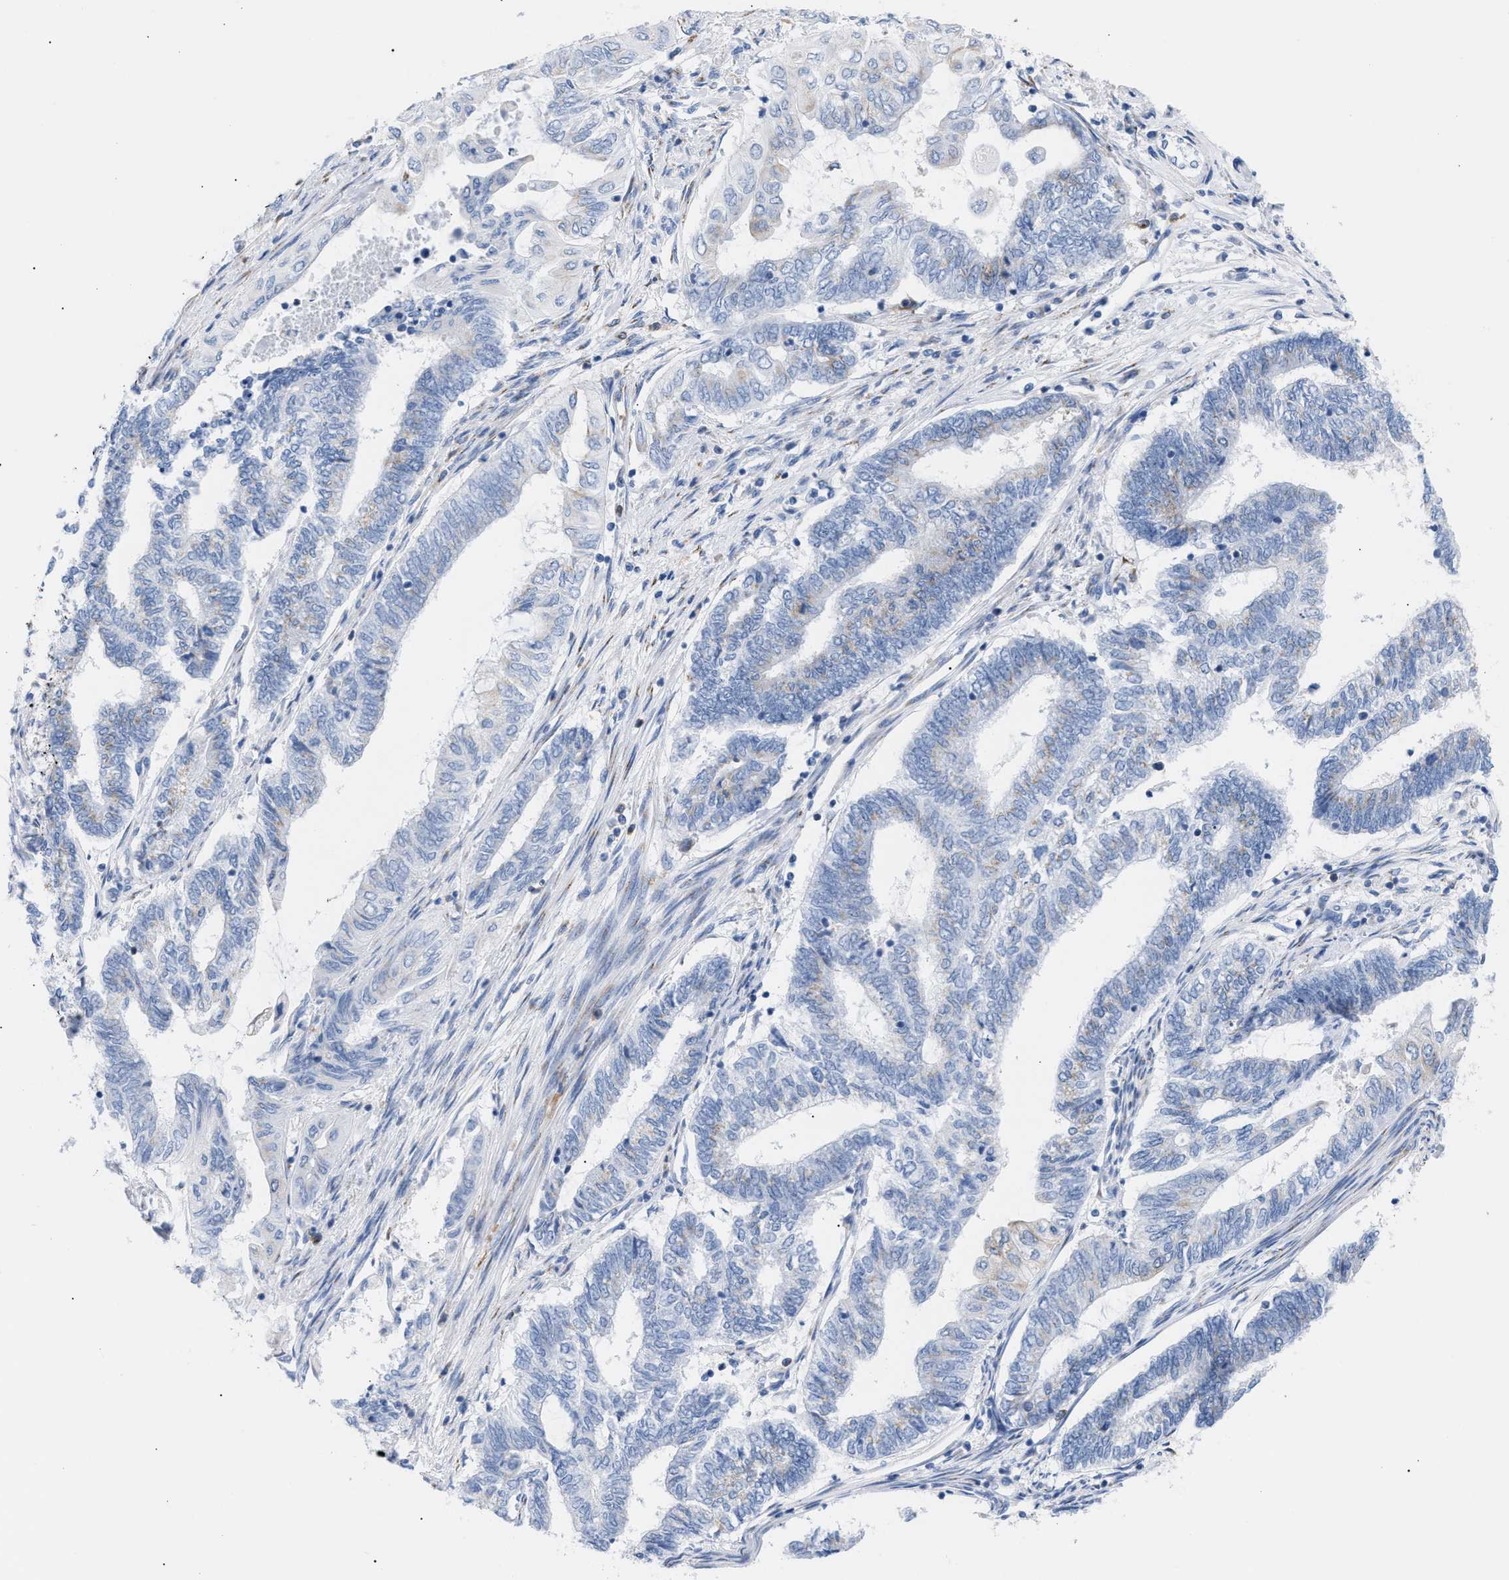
{"staining": {"intensity": "negative", "quantity": "none", "location": "none"}, "tissue": "endometrial cancer", "cell_type": "Tumor cells", "image_type": "cancer", "snomed": [{"axis": "morphology", "description": "Adenocarcinoma, NOS"}, {"axis": "topography", "description": "Uterus"}, {"axis": "topography", "description": "Endometrium"}], "caption": "Immunohistochemical staining of human adenocarcinoma (endometrial) reveals no significant expression in tumor cells.", "gene": "TACC3", "patient": {"sex": "female", "age": 70}}